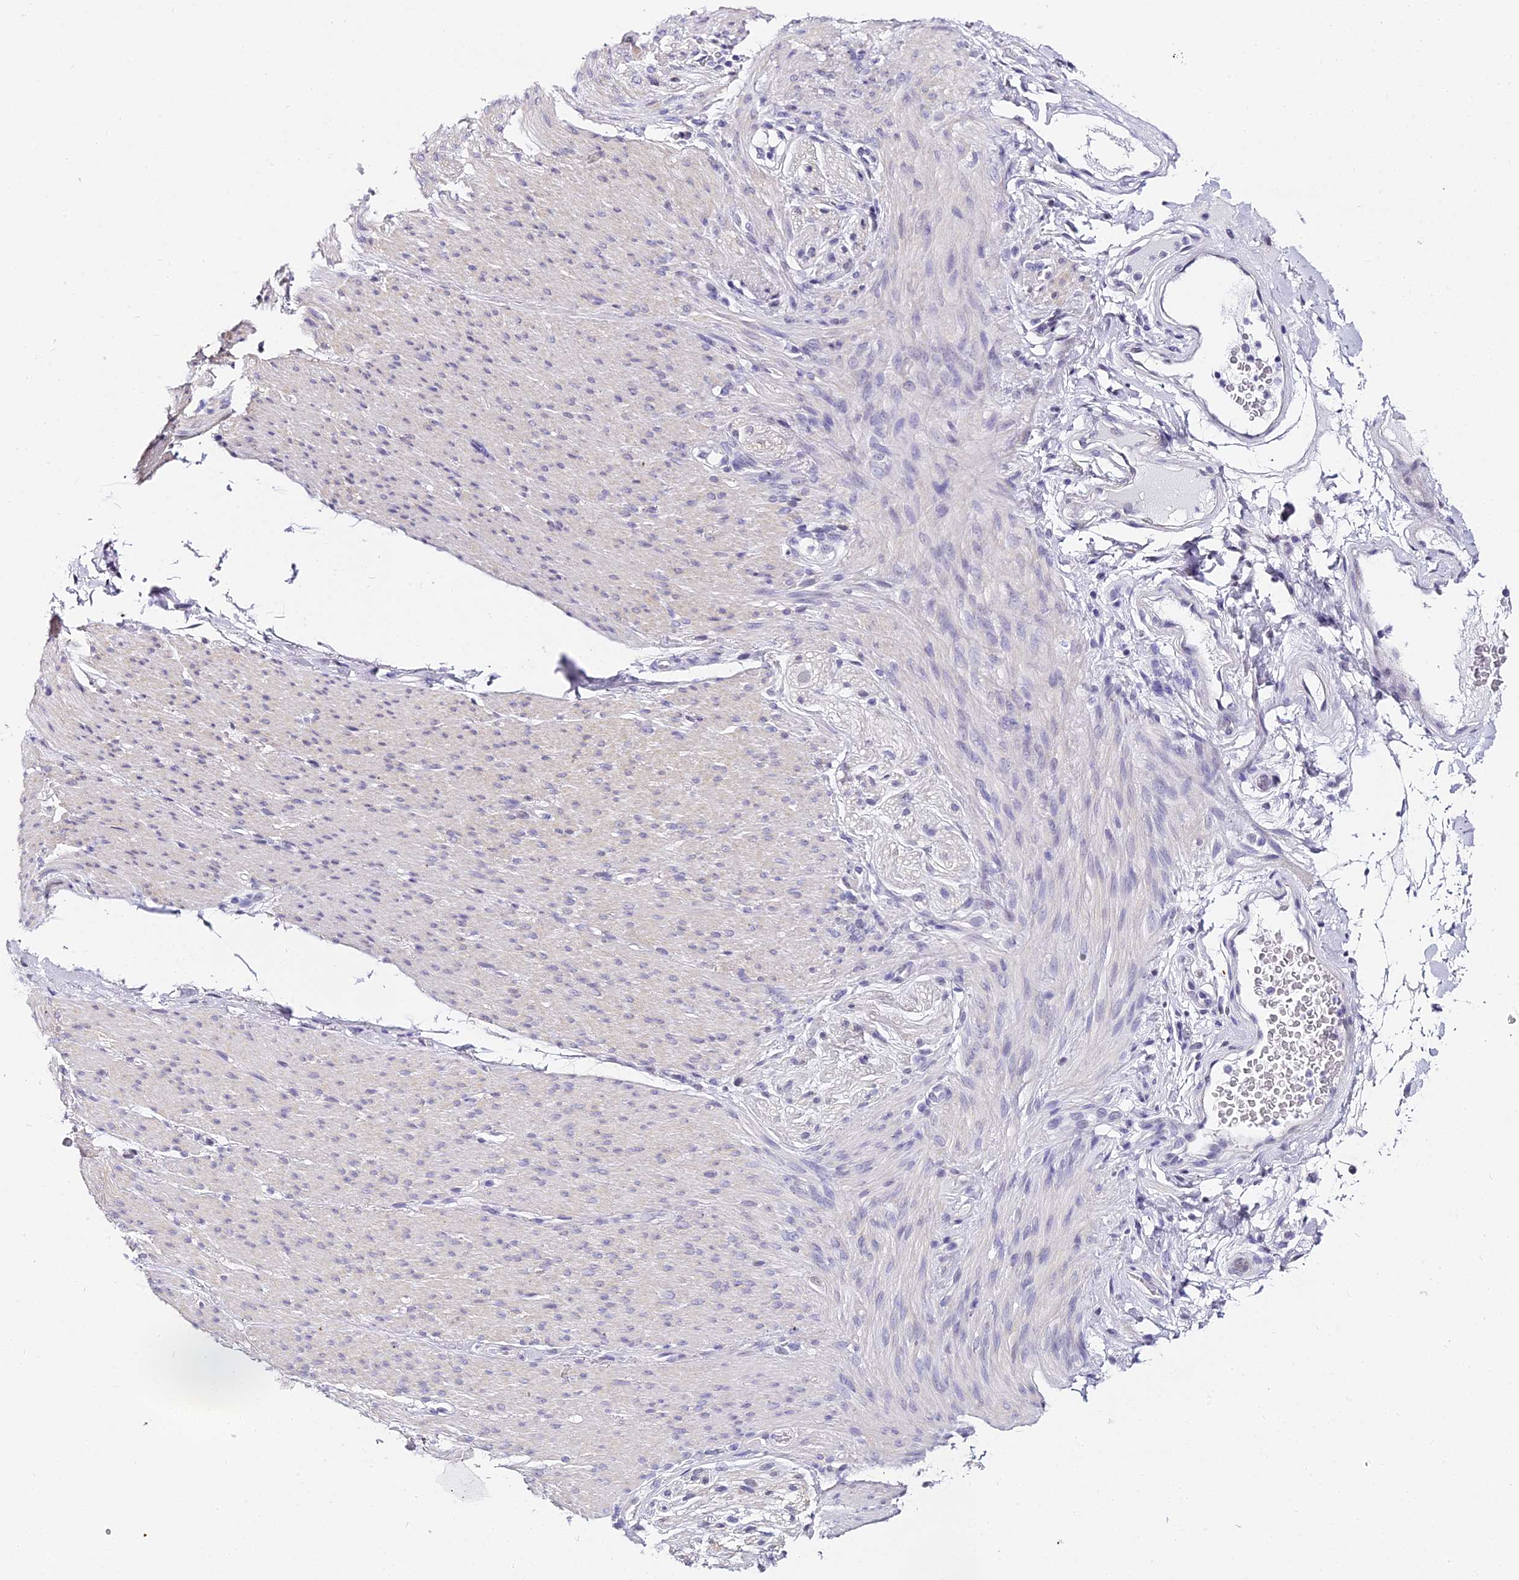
{"staining": {"intensity": "negative", "quantity": "none", "location": "none"}, "tissue": "adipose tissue", "cell_type": "Adipocytes", "image_type": "normal", "snomed": [{"axis": "morphology", "description": "Normal tissue, NOS"}, {"axis": "topography", "description": "Colon"}, {"axis": "topography", "description": "Peripheral nerve tissue"}], "caption": "Immunohistochemistry (IHC) image of benign adipose tissue: human adipose tissue stained with DAB (3,3'-diaminobenzidine) reveals no significant protein expression in adipocytes.", "gene": "ABHD14A", "patient": {"sex": "female", "age": 61}}